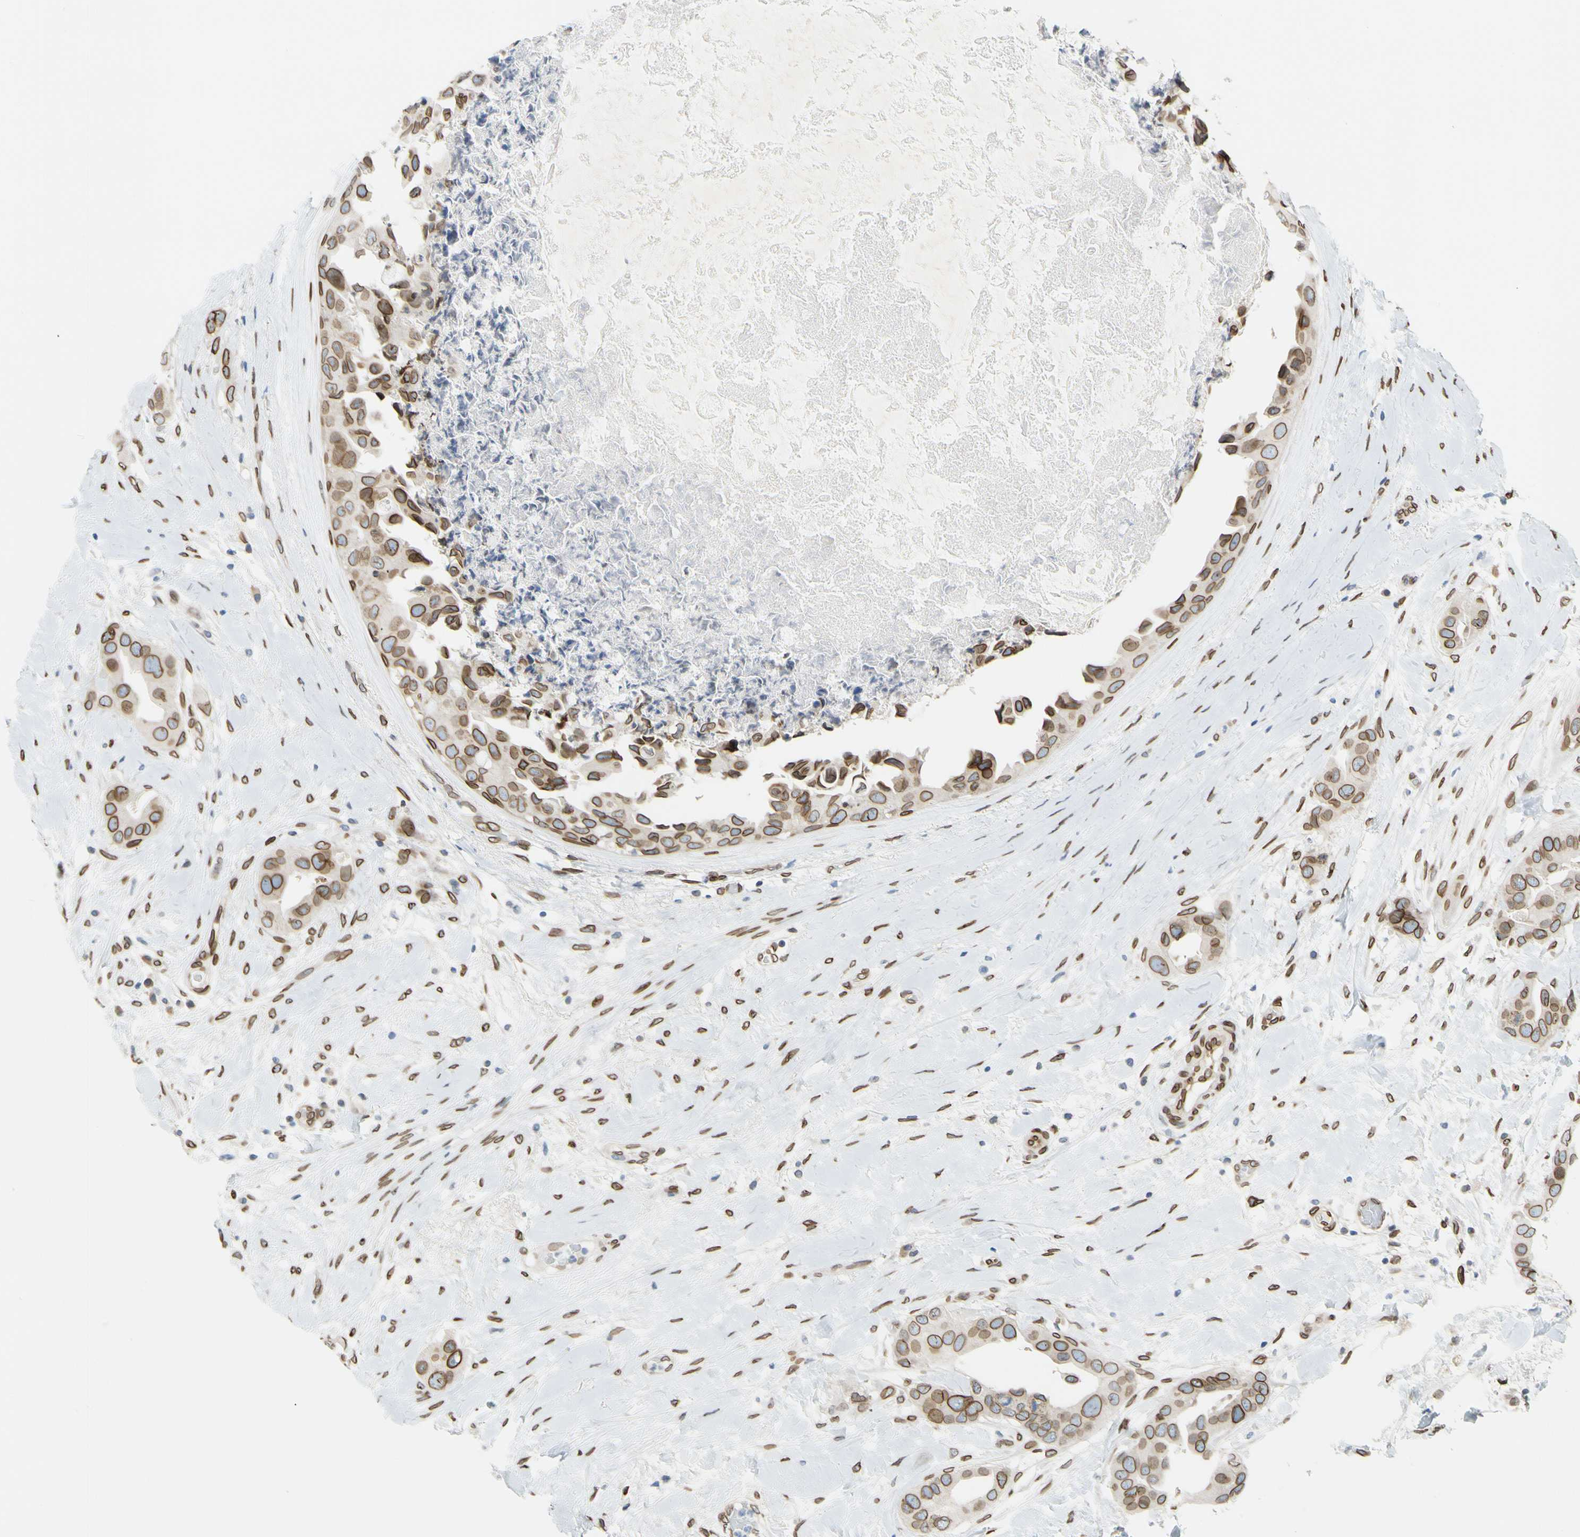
{"staining": {"intensity": "moderate", "quantity": ">75%", "location": "cytoplasmic/membranous,nuclear"}, "tissue": "breast cancer", "cell_type": "Tumor cells", "image_type": "cancer", "snomed": [{"axis": "morphology", "description": "Duct carcinoma"}, {"axis": "topography", "description": "Breast"}], "caption": "Breast cancer stained with a protein marker reveals moderate staining in tumor cells.", "gene": "SUN1", "patient": {"sex": "female", "age": 40}}